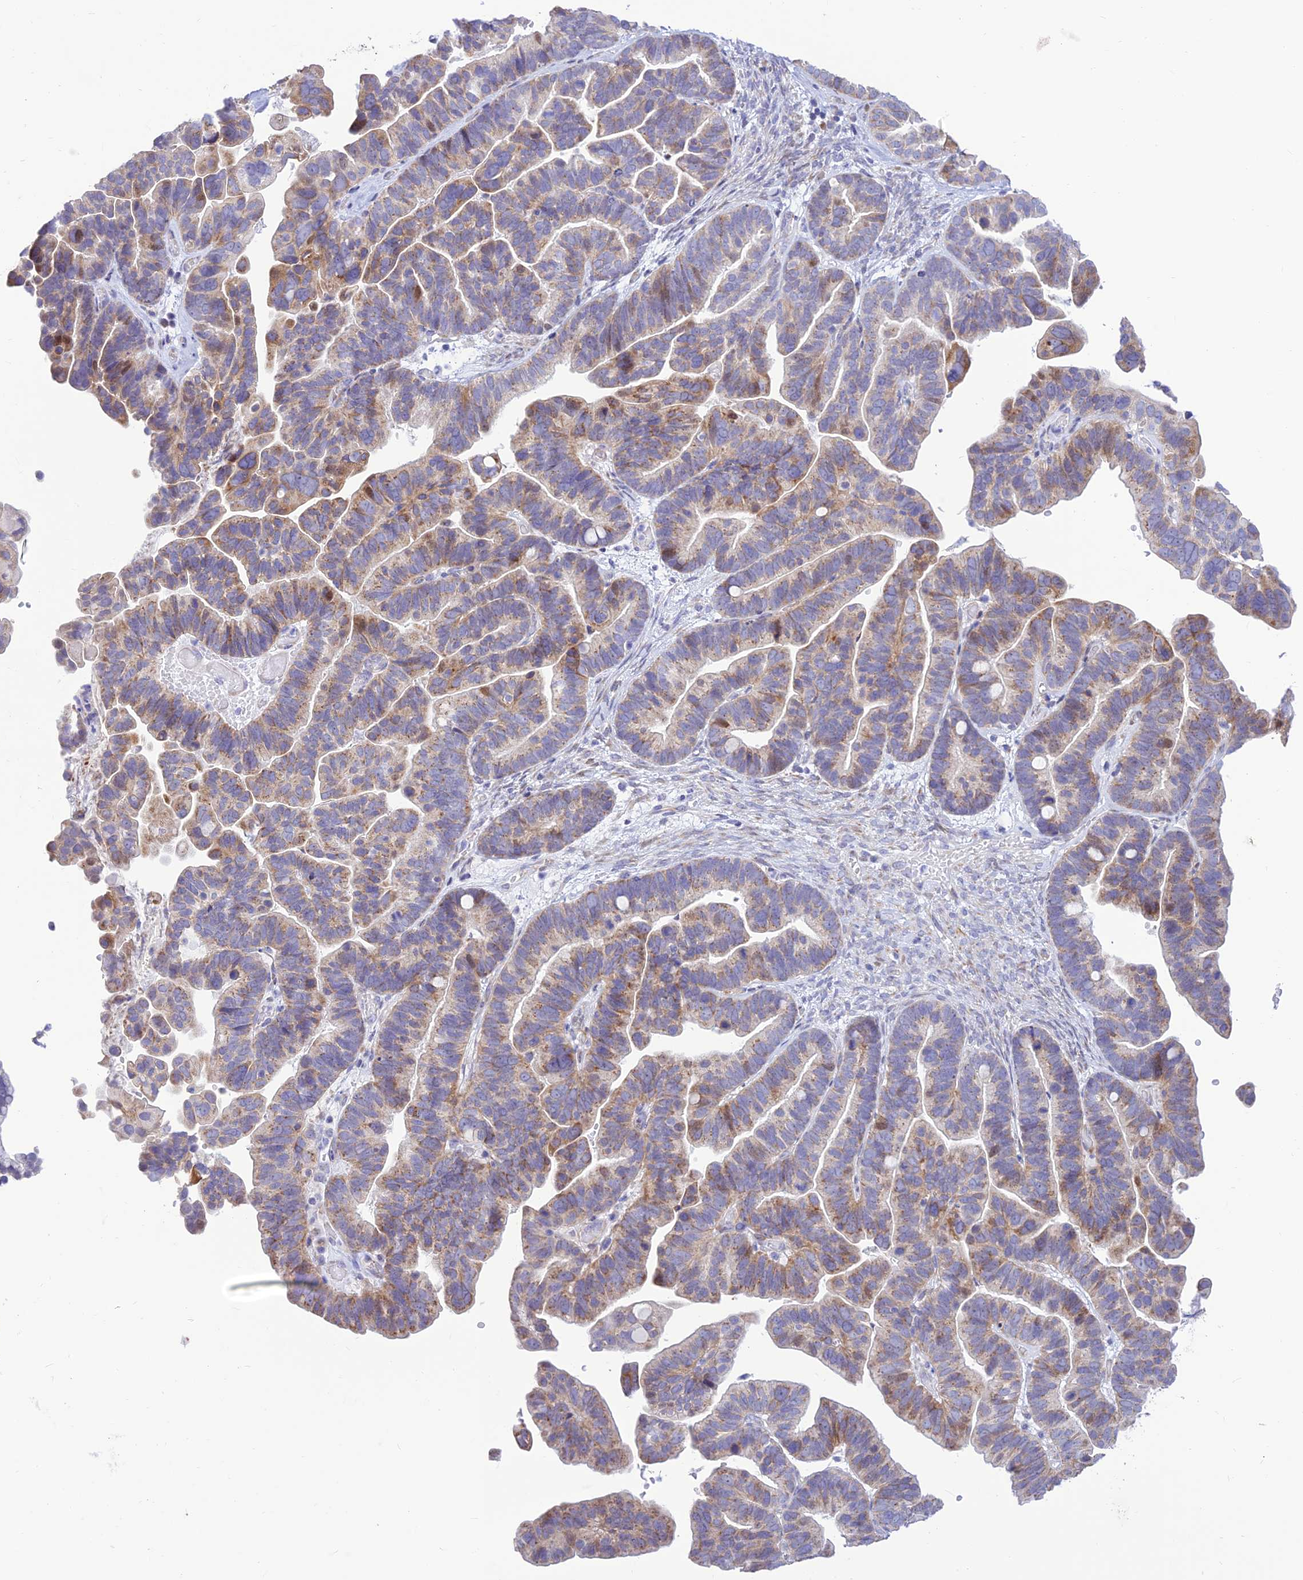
{"staining": {"intensity": "moderate", "quantity": "25%-75%", "location": "cytoplasmic/membranous"}, "tissue": "ovarian cancer", "cell_type": "Tumor cells", "image_type": "cancer", "snomed": [{"axis": "morphology", "description": "Cystadenocarcinoma, serous, NOS"}, {"axis": "topography", "description": "Ovary"}], "caption": "Immunohistochemical staining of ovarian serous cystadenocarcinoma shows medium levels of moderate cytoplasmic/membranous protein expression in about 25%-75% of tumor cells. (DAB IHC, brown staining for protein, blue staining for nuclei).", "gene": "FAM186B", "patient": {"sex": "female", "age": 56}}